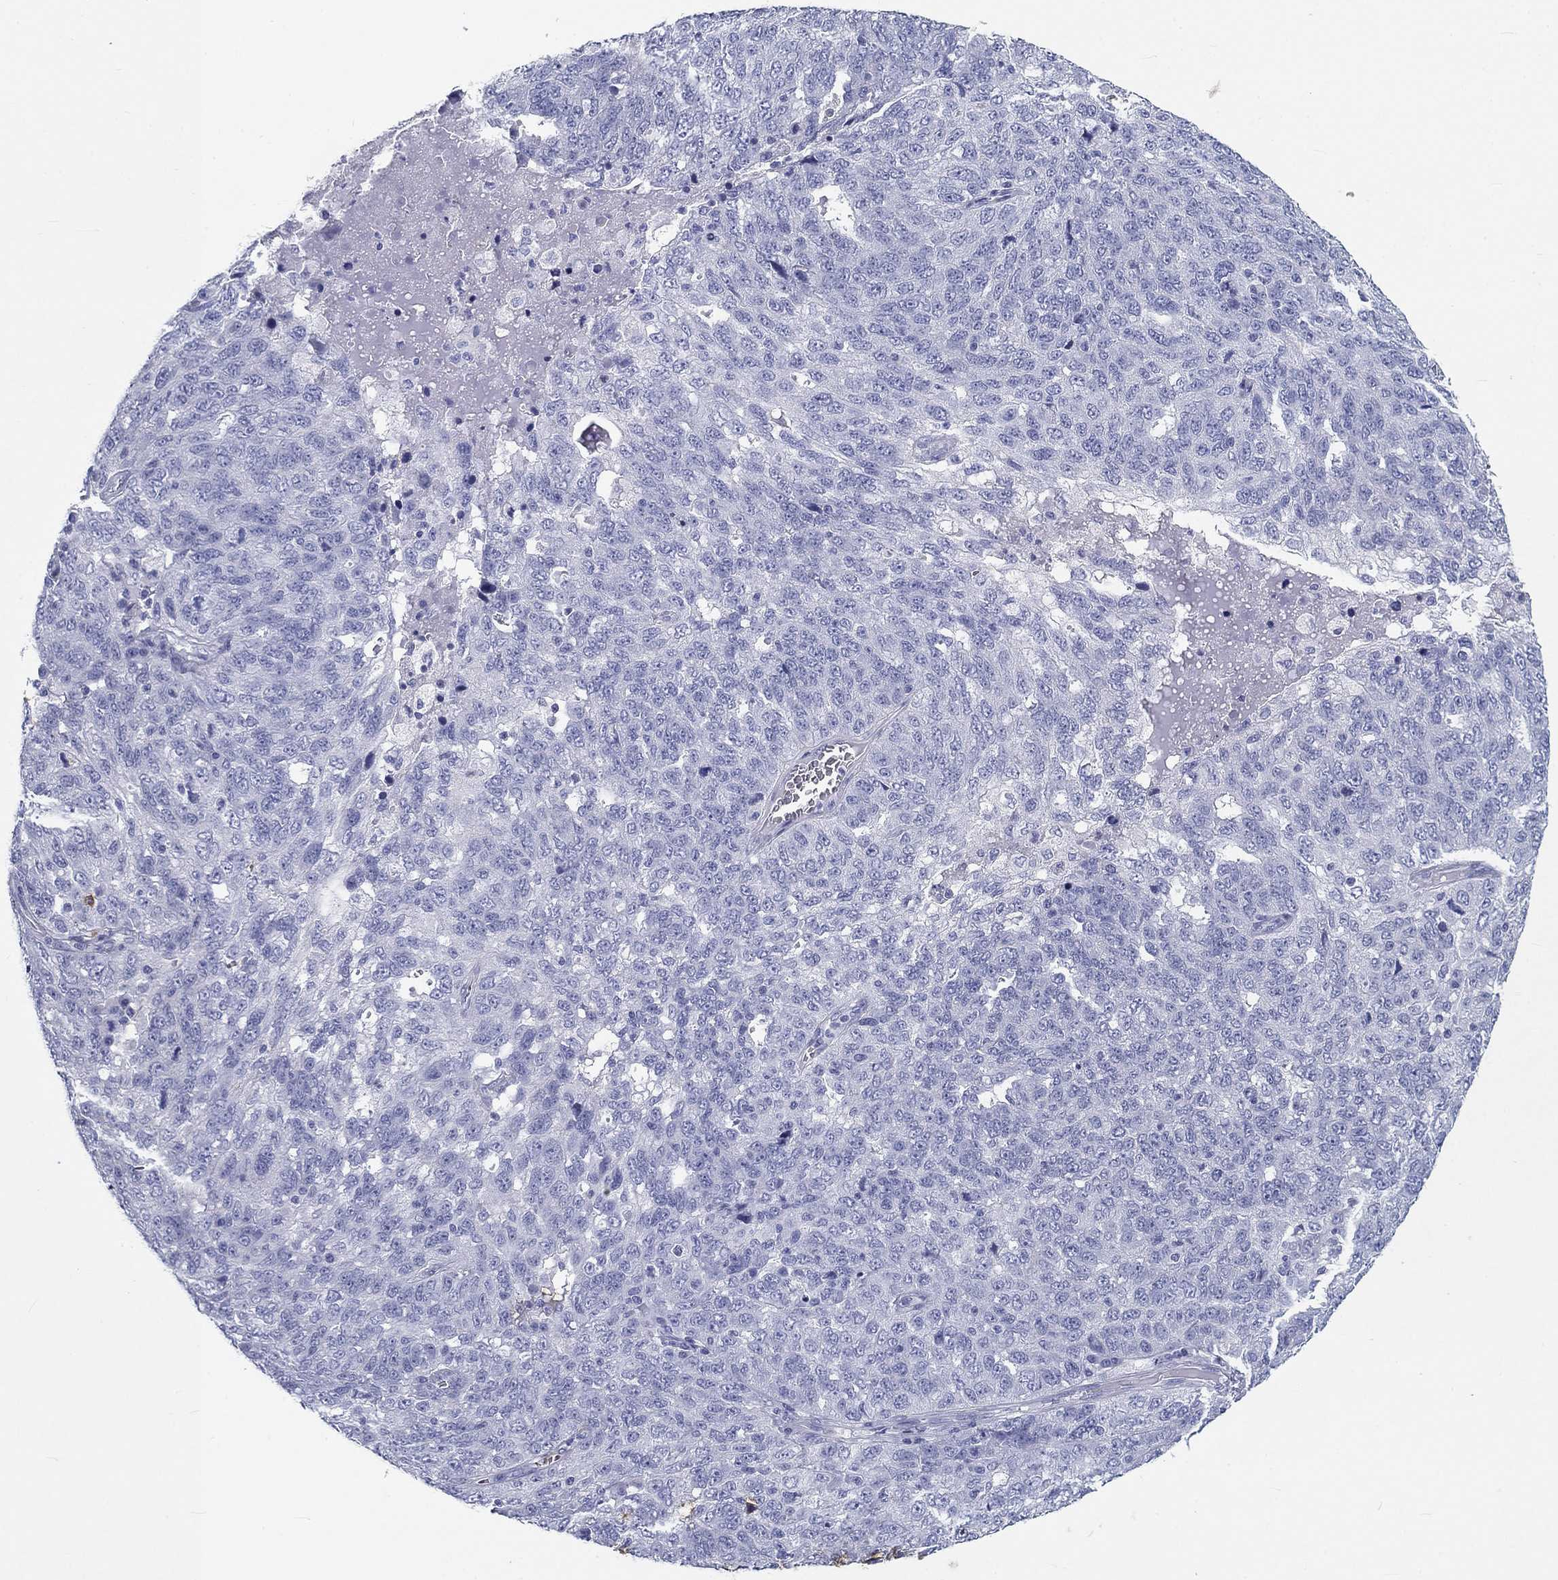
{"staining": {"intensity": "negative", "quantity": "none", "location": "none"}, "tissue": "ovarian cancer", "cell_type": "Tumor cells", "image_type": "cancer", "snomed": [{"axis": "morphology", "description": "Cystadenocarcinoma, serous, NOS"}, {"axis": "topography", "description": "Ovary"}], "caption": "An immunohistochemistry photomicrograph of serous cystadenocarcinoma (ovarian) is shown. There is no staining in tumor cells of serous cystadenocarcinoma (ovarian).", "gene": "CD40LG", "patient": {"sex": "female", "age": 71}}